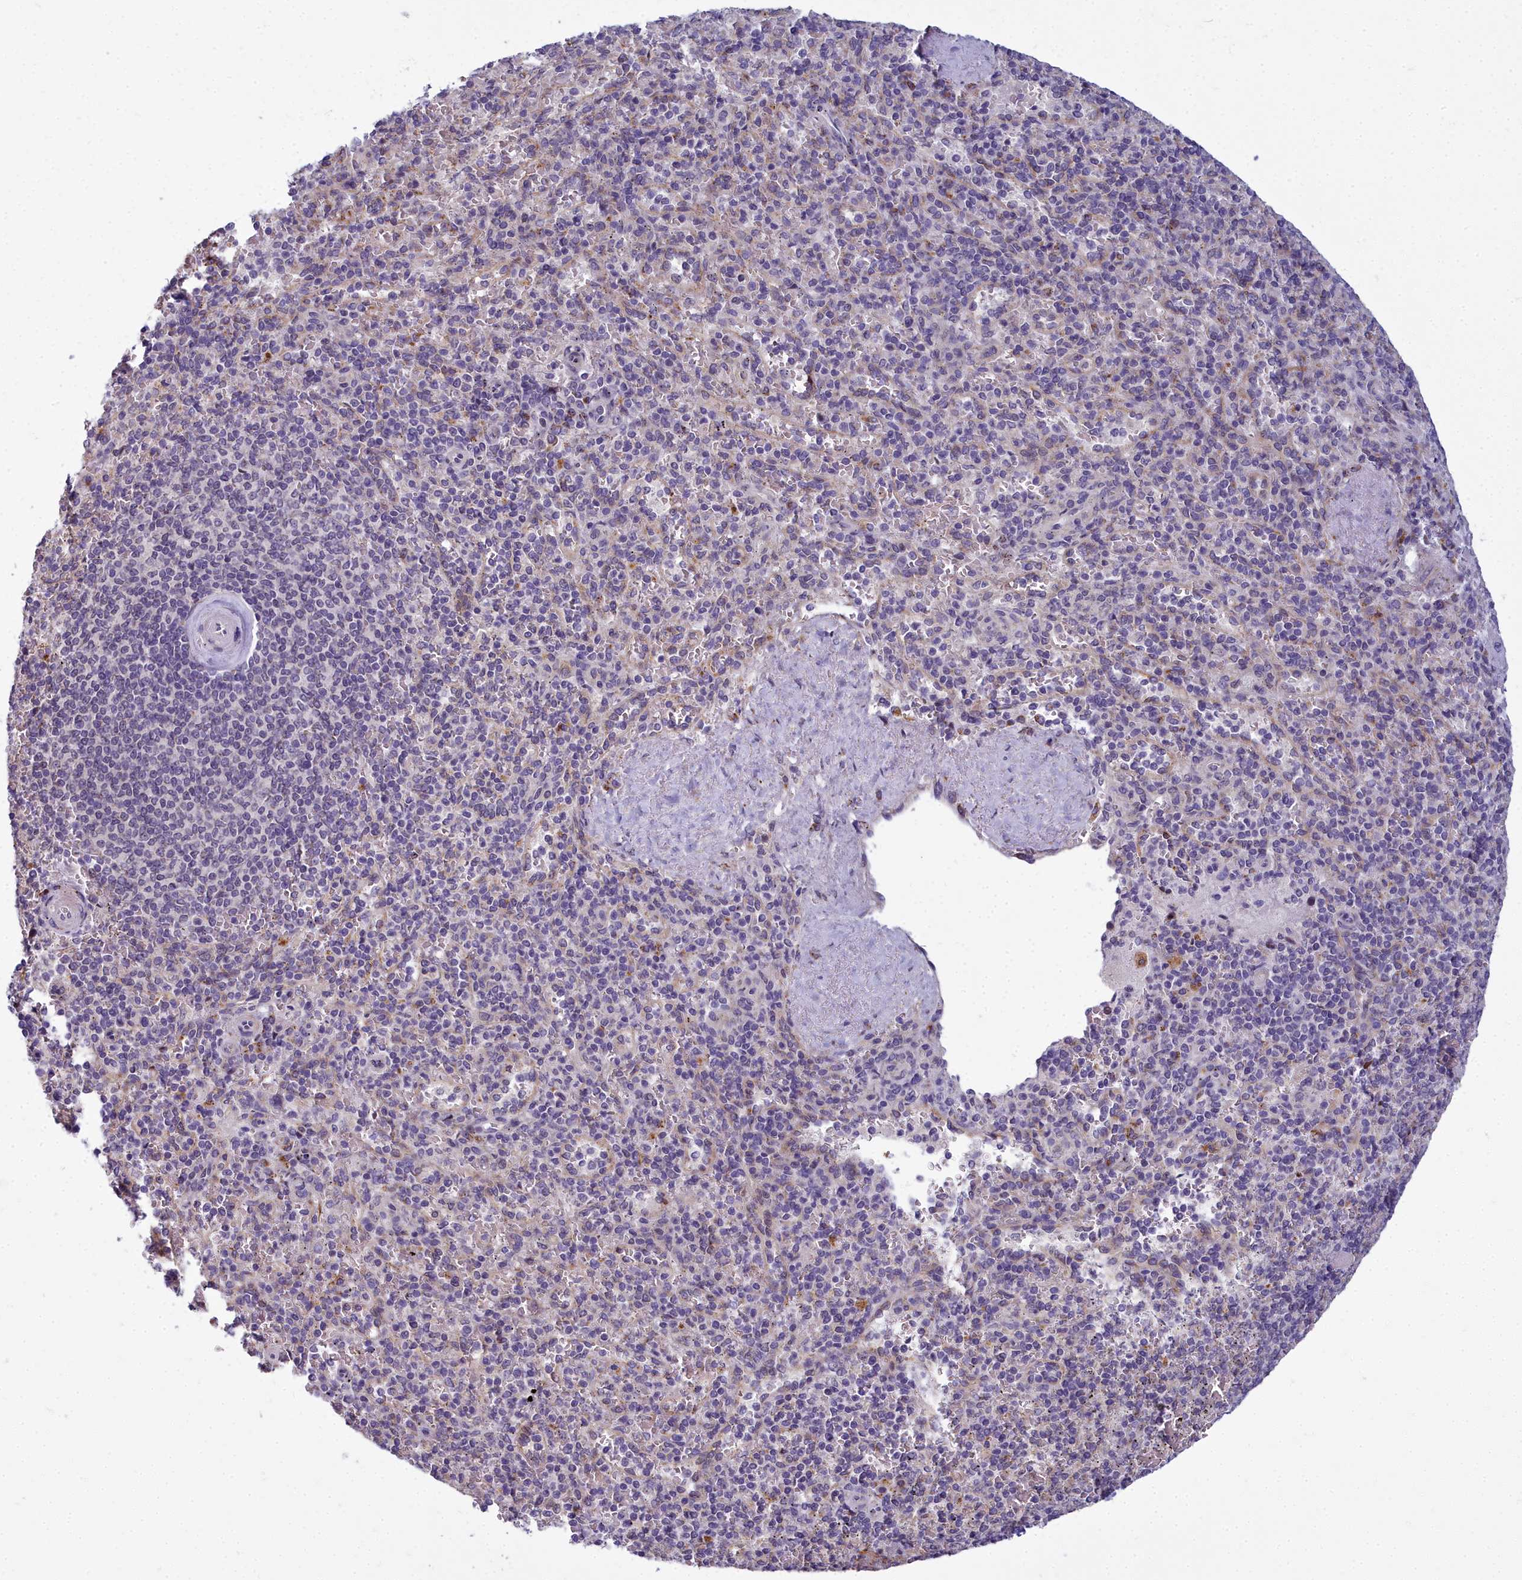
{"staining": {"intensity": "negative", "quantity": "none", "location": "none"}, "tissue": "spleen", "cell_type": "Cells in red pulp", "image_type": "normal", "snomed": [{"axis": "morphology", "description": "Normal tissue, NOS"}, {"axis": "topography", "description": "Spleen"}], "caption": "DAB (3,3'-diaminobenzidine) immunohistochemical staining of benign spleen exhibits no significant expression in cells in red pulp.", "gene": "WDPCP", "patient": {"sex": "male", "age": 82}}